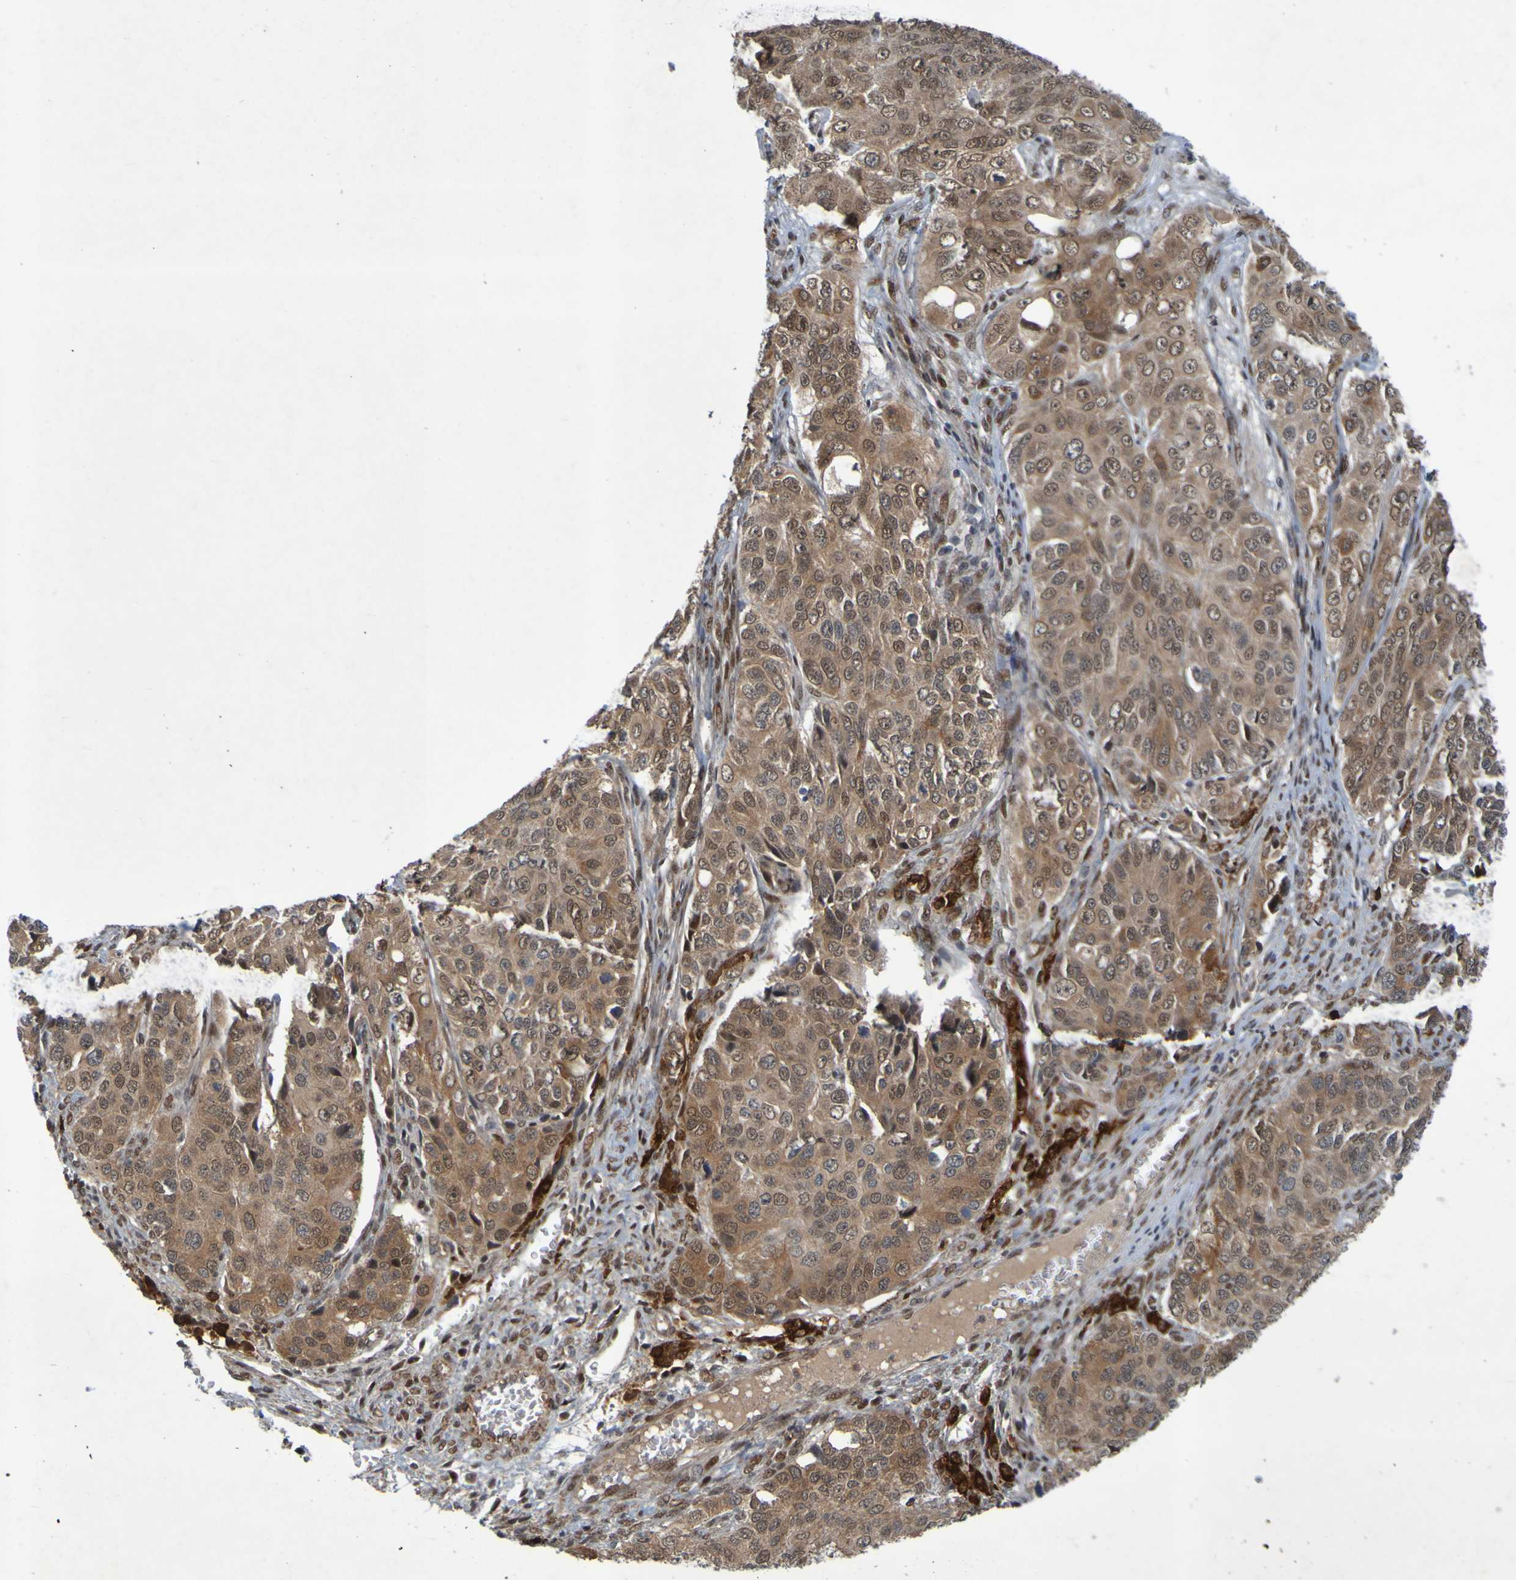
{"staining": {"intensity": "moderate", "quantity": ">75%", "location": "cytoplasmic/membranous,nuclear"}, "tissue": "ovarian cancer", "cell_type": "Tumor cells", "image_type": "cancer", "snomed": [{"axis": "morphology", "description": "Carcinoma, endometroid"}, {"axis": "topography", "description": "Ovary"}], "caption": "Protein staining of endometroid carcinoma (ovarian) tissue displays moderate cytoplasmic/membranous and nuclear positivity in approximately >75% of tumor cells. (DAB (3,3'-diaminobenzidine) IHC, brown staining for protein, blue staining for nuclei).", "gene": "MCPH1", "patient": {"sex": "female", "age": 51}}